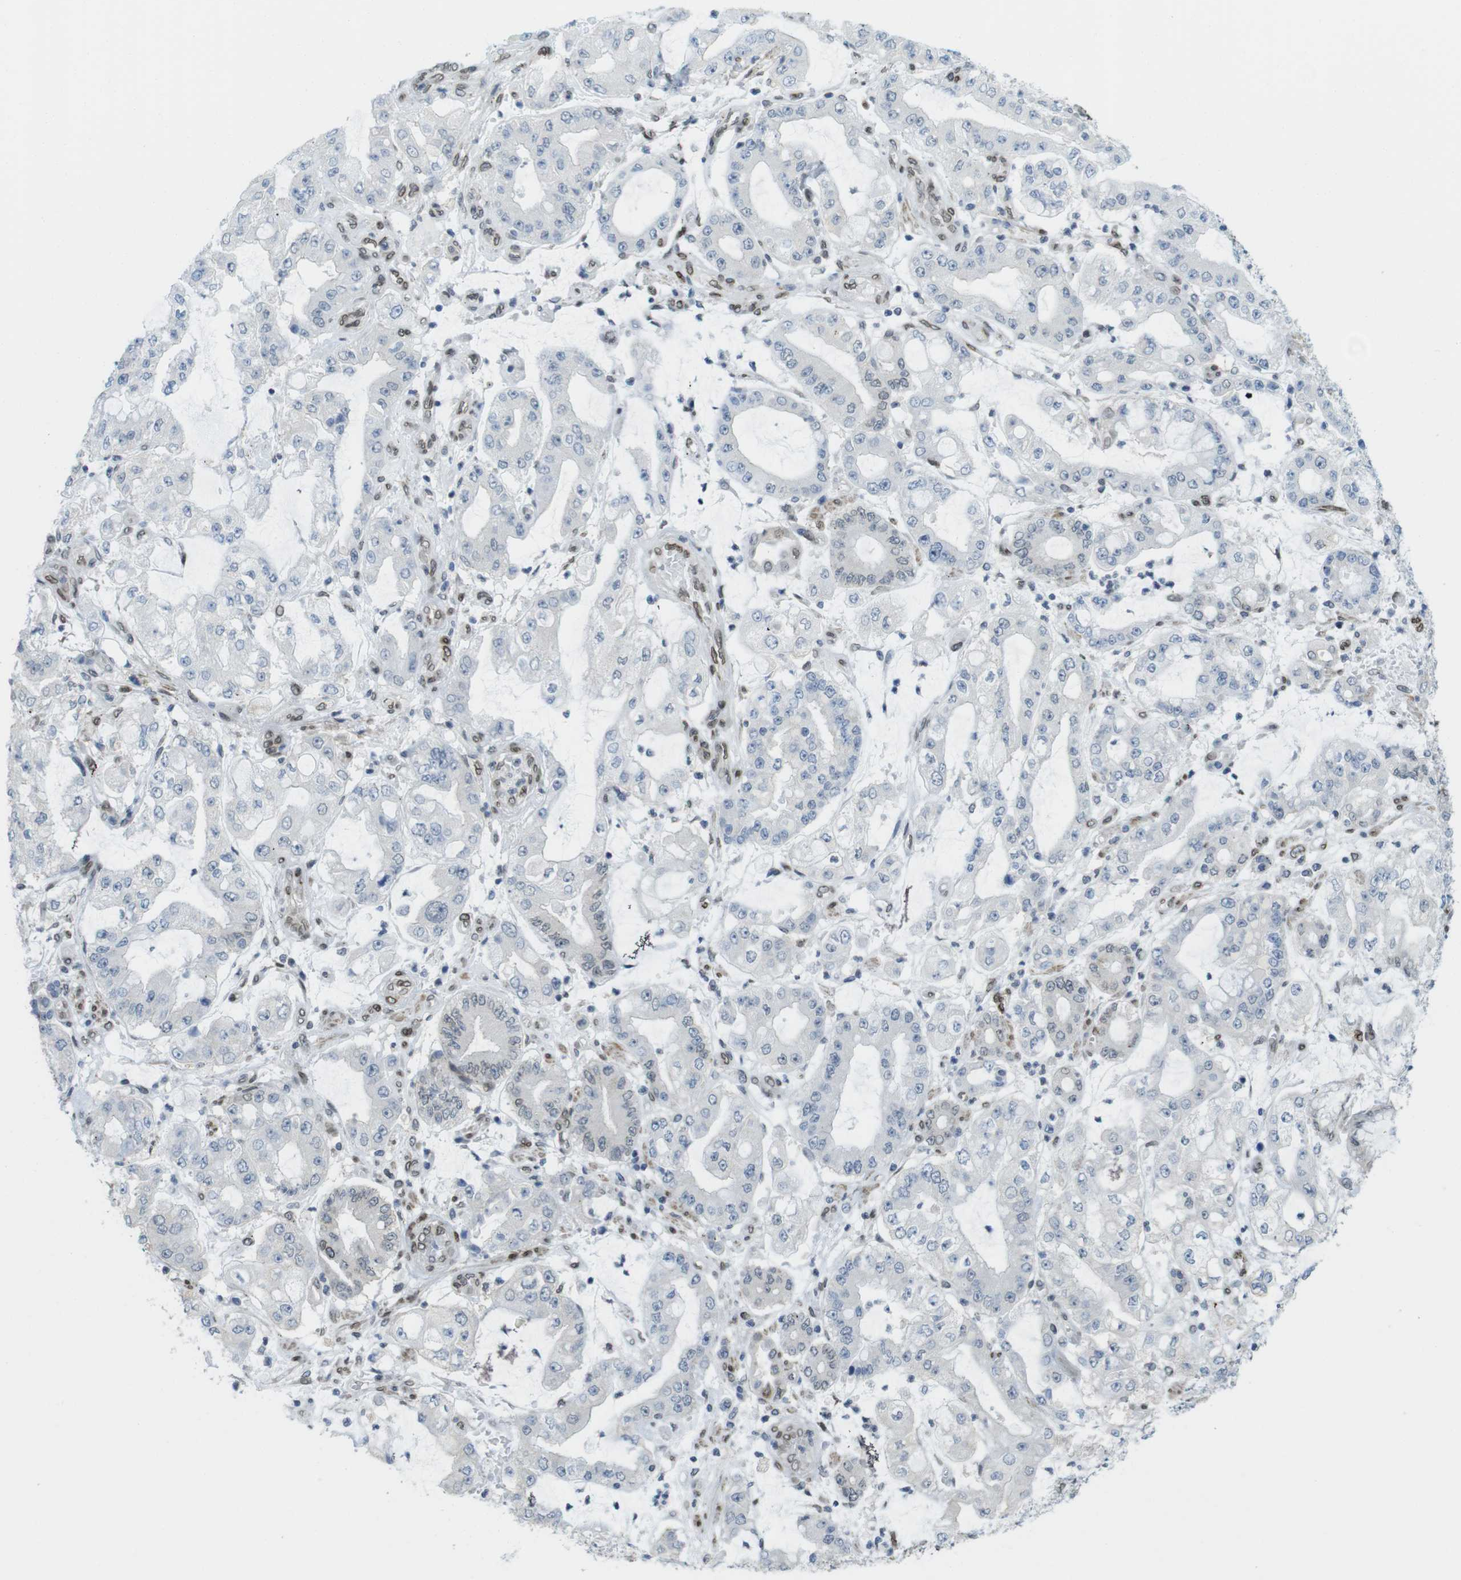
{"staining": {"intensity": "moderate", "quantity": "<25%", "location": "cytoplasmic/membranous,nuclear"}, "tissue": "stomach cancer", "cell_type": "Tumor cells", "image_type": "cancer", "snomed": [{"axis": "morphology", "description": "Adenocarcinoma, NOS"}, {"axis": "topography", "description": "Stomach"}], "caption": "Protein staining of stomach adenocarcinoma tissue displays moderate cytoplasmic/membranous and nuclear staining in about <25% of tumor cells. The staining was performed using DAB, with brown indicating positive protein expression. Nuclei are stained blue with hematoxylin.", "gene": "ARL6IP6", "patient": {"sex": "male", "age": 76}}